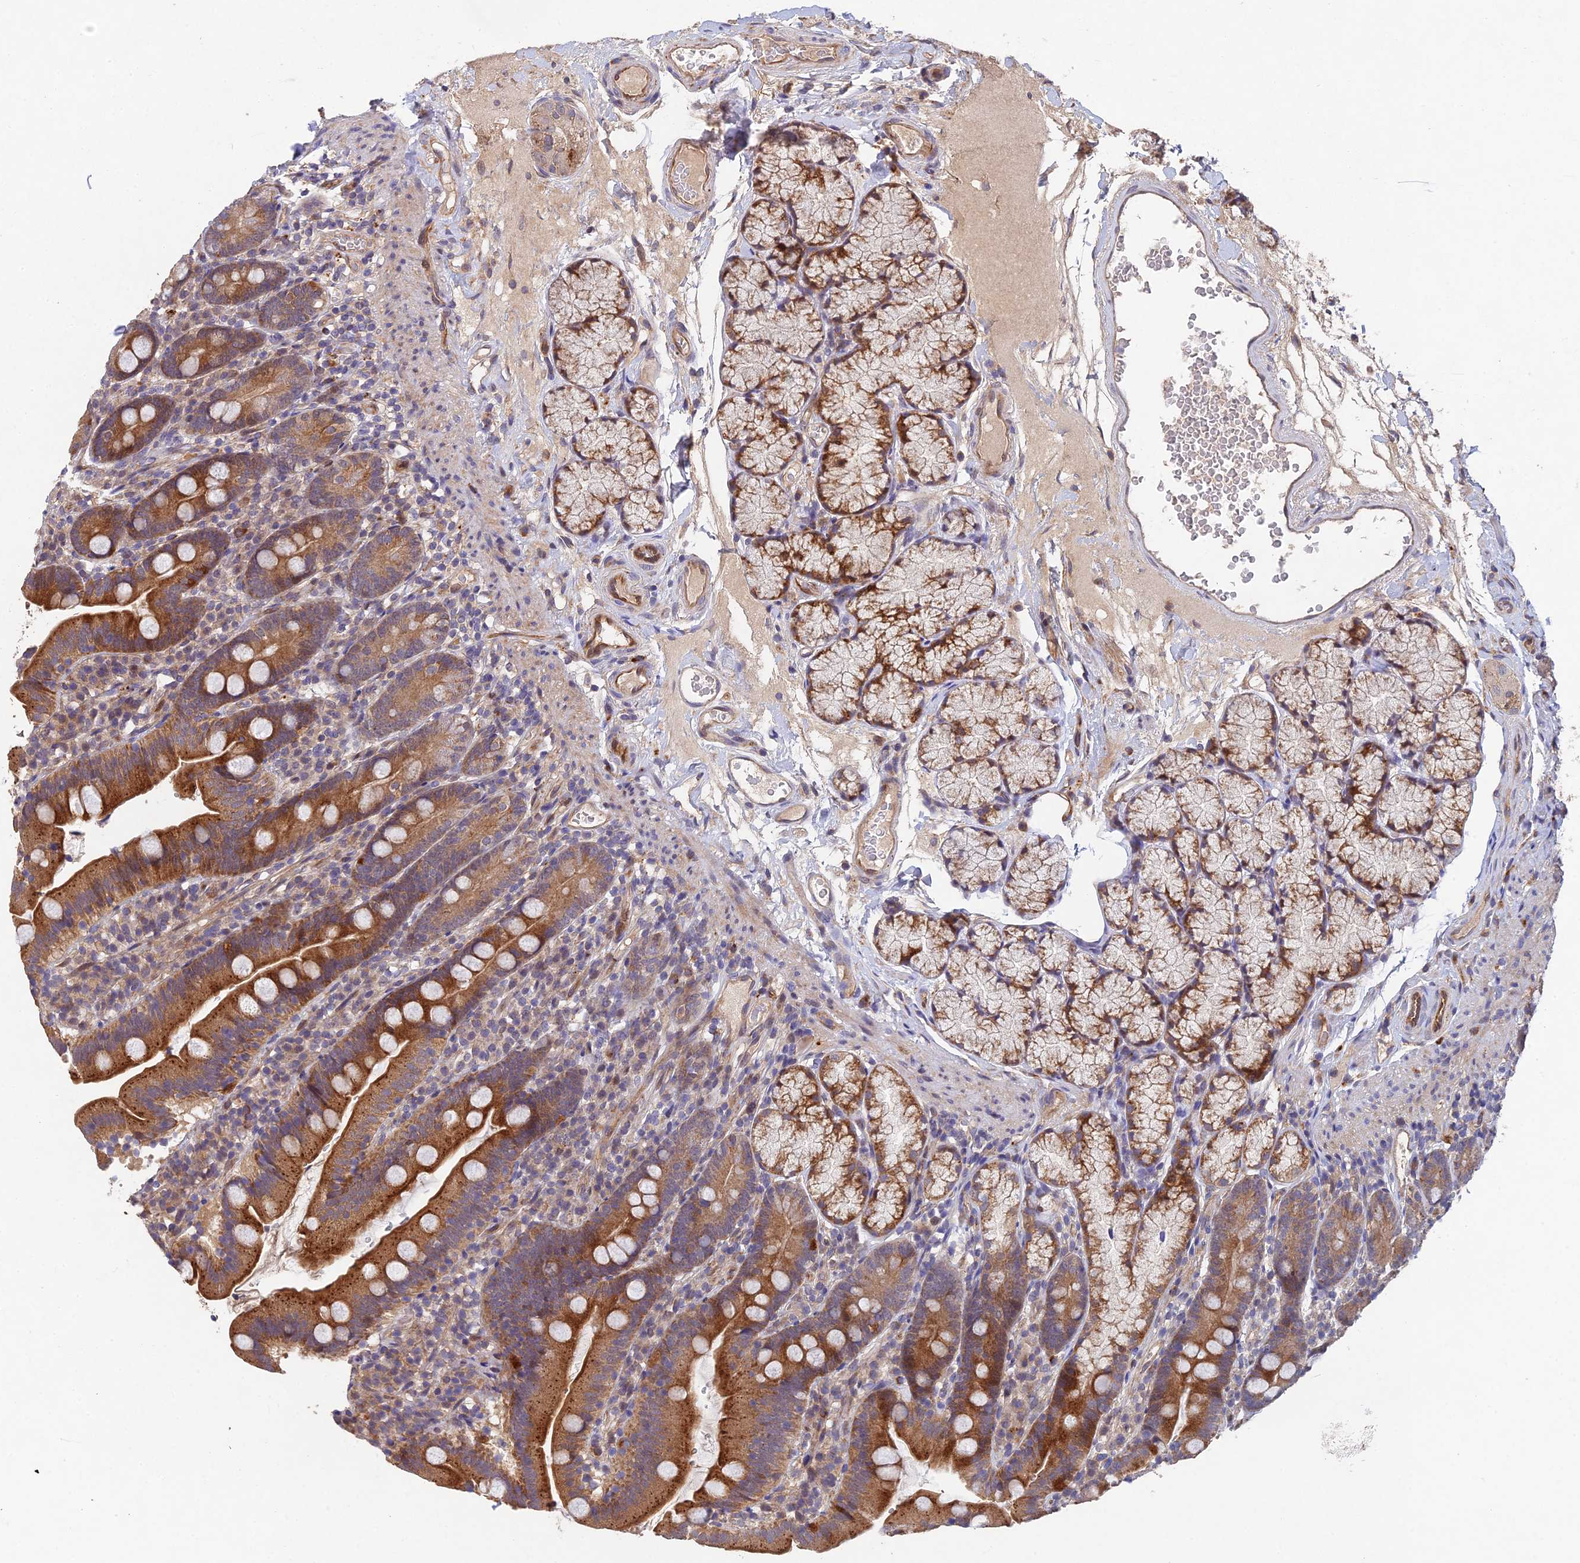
{"staining": {"intensity": "strong", "quantity": ">75%", "location": "cytoplasmic/membranous"}, "tissue": "duodenum", "cell_type": "Glandular cells", "image_type": "normal", "snomed": [{"axis": "morphology", "description": "Normal tissue, NOS"}, {"axis": "topography", "description": "Duodenum"}], "caption": "Immunohistochemistry of unremarkable duodenum exhibits high levels of strong cytoplasmic/membranous positivity in about >75% of glandular cells.", "gene": "NSMCE1", "patient": {"sex": "female", "age": 67}}